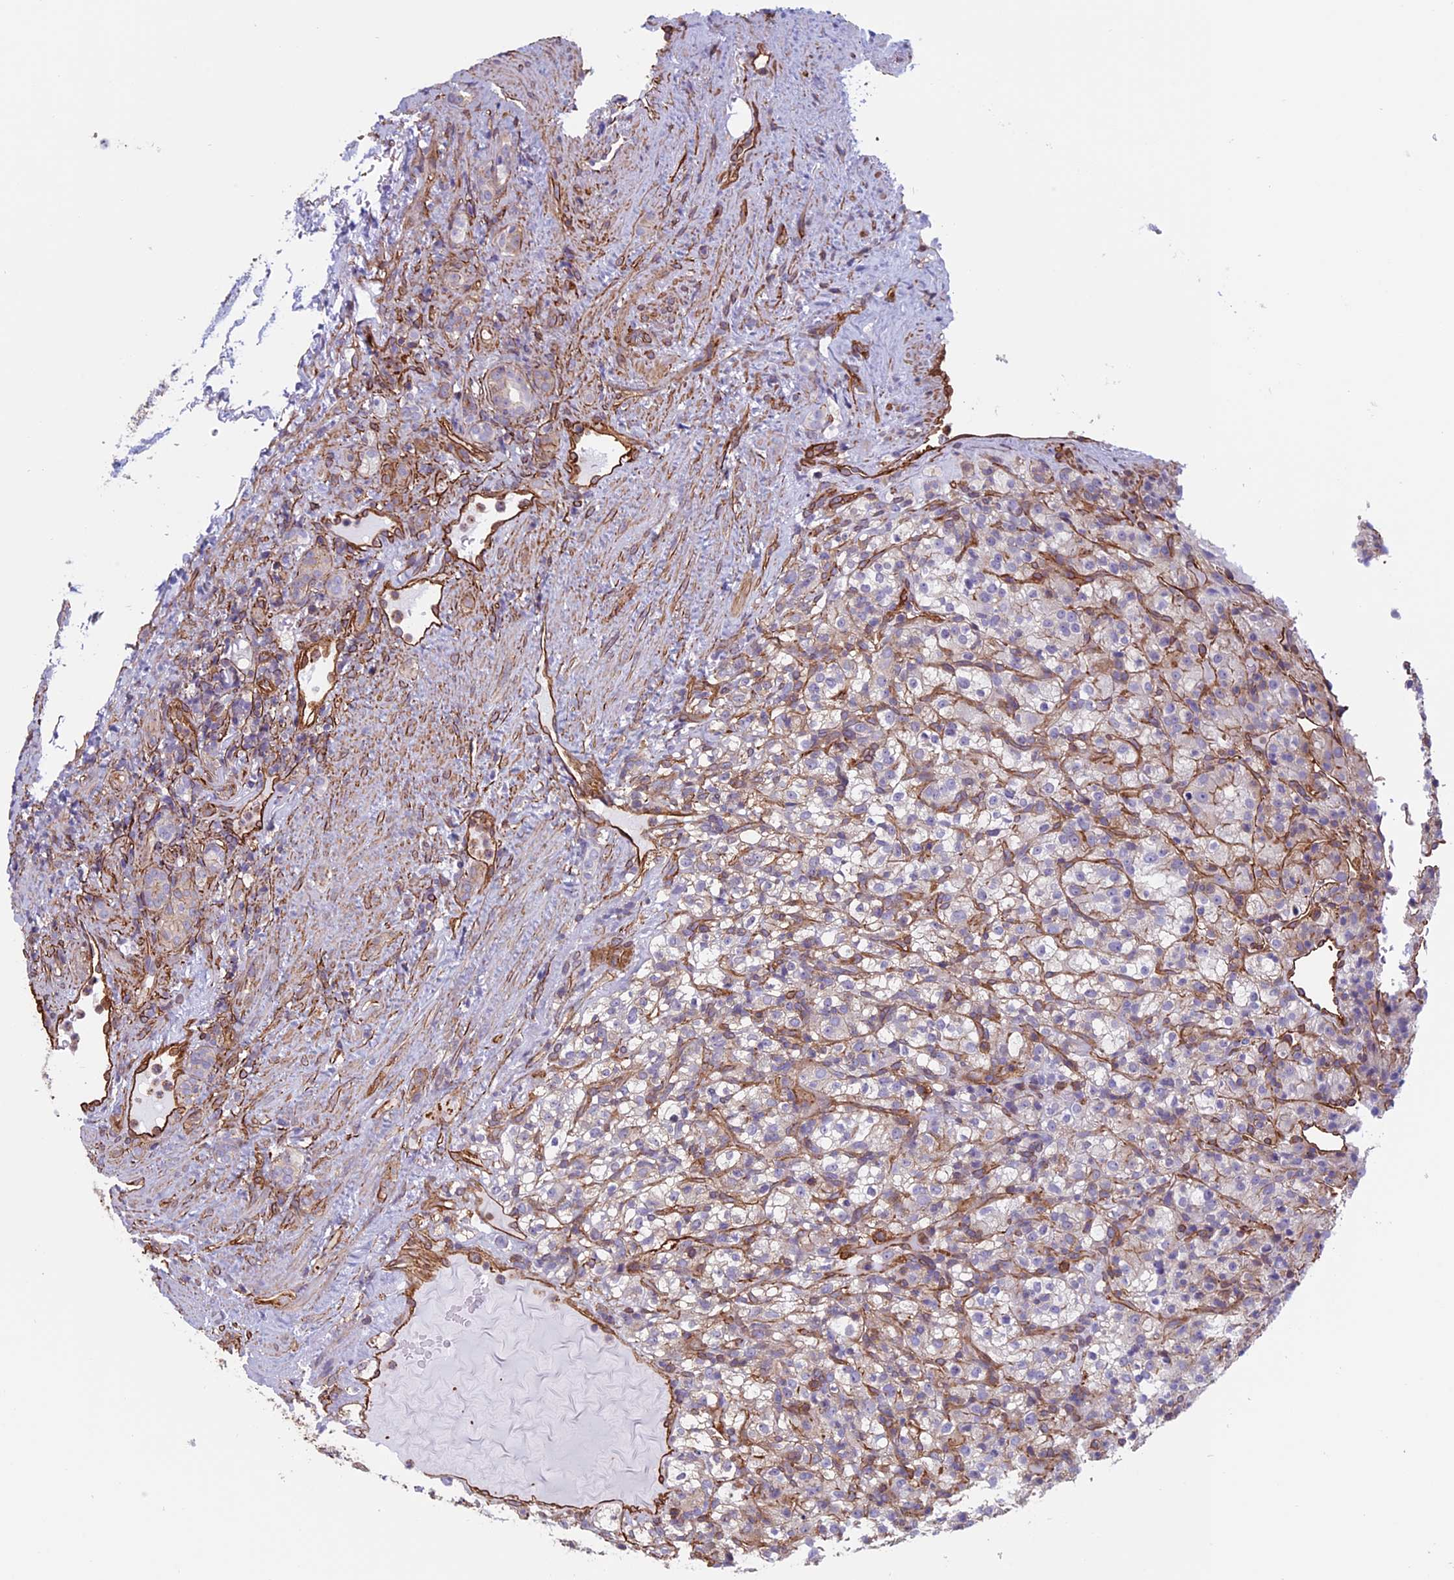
{"staining": {"intensity": "moderate", "quantity": "25%-75%", "location": "cytoplasmic/membranous"}, "tissue": "renal cancer", "cell_type": "Tumor cells", "image_type": "cancer", "snomed": [{"axis": "morphology", "description": "Normal tissue, NOS"}, {"axis": "morphology", "description": "Adenocarcinoma, NOS"}, {"axis": "topography", "description": "Kidney"}], "caption": "DAB (3,3'-diaminobenzidine) immunohistochemical staining of adenocarcinoma (renal) demonstrates moderate cytoplasmic/membranous protein expression in about 25%-75% of tumor cells.", "gene": "ANGPTL2", "patient": {"sex": "female", "age": 72}}